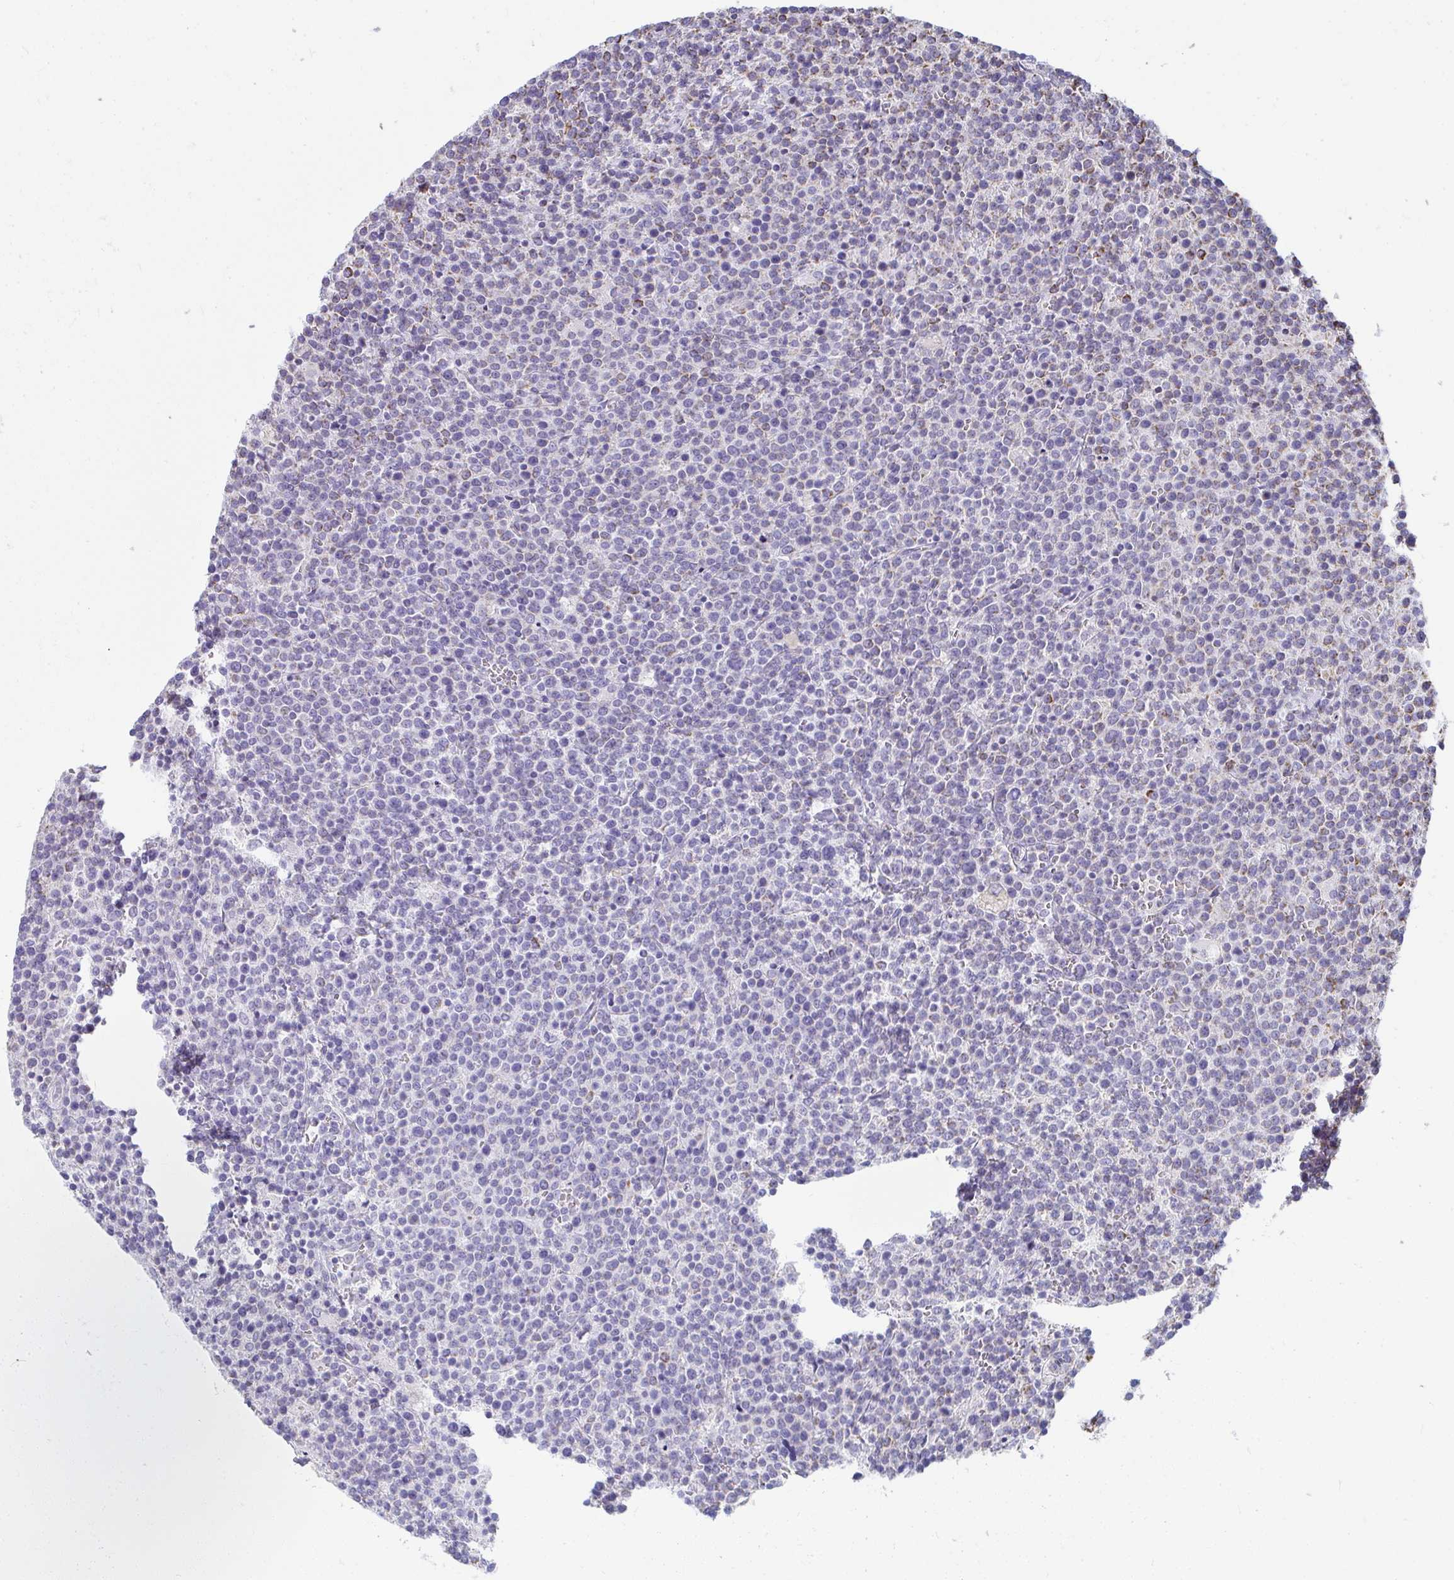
{"staining": {"intensity": "negative", "quantity": "none", "location": "none"}, "tissue": "lymphoma", "cell_type": "Tumor cells", "image_type": "cancer", "snomed": [{"axis": "morphology", "description": "Malignant lymphoma, non-Hodgkin's type, High grade"}, {"axis": "topography", "description": "Lymph node"}], "caption": "IHC image of neoplastic tissue: lymphoma stained with DAB displays no significant protein staining in tumor cells.", "gene": "SLC6A1", "patient": {"sex": "male", "age": 61}}